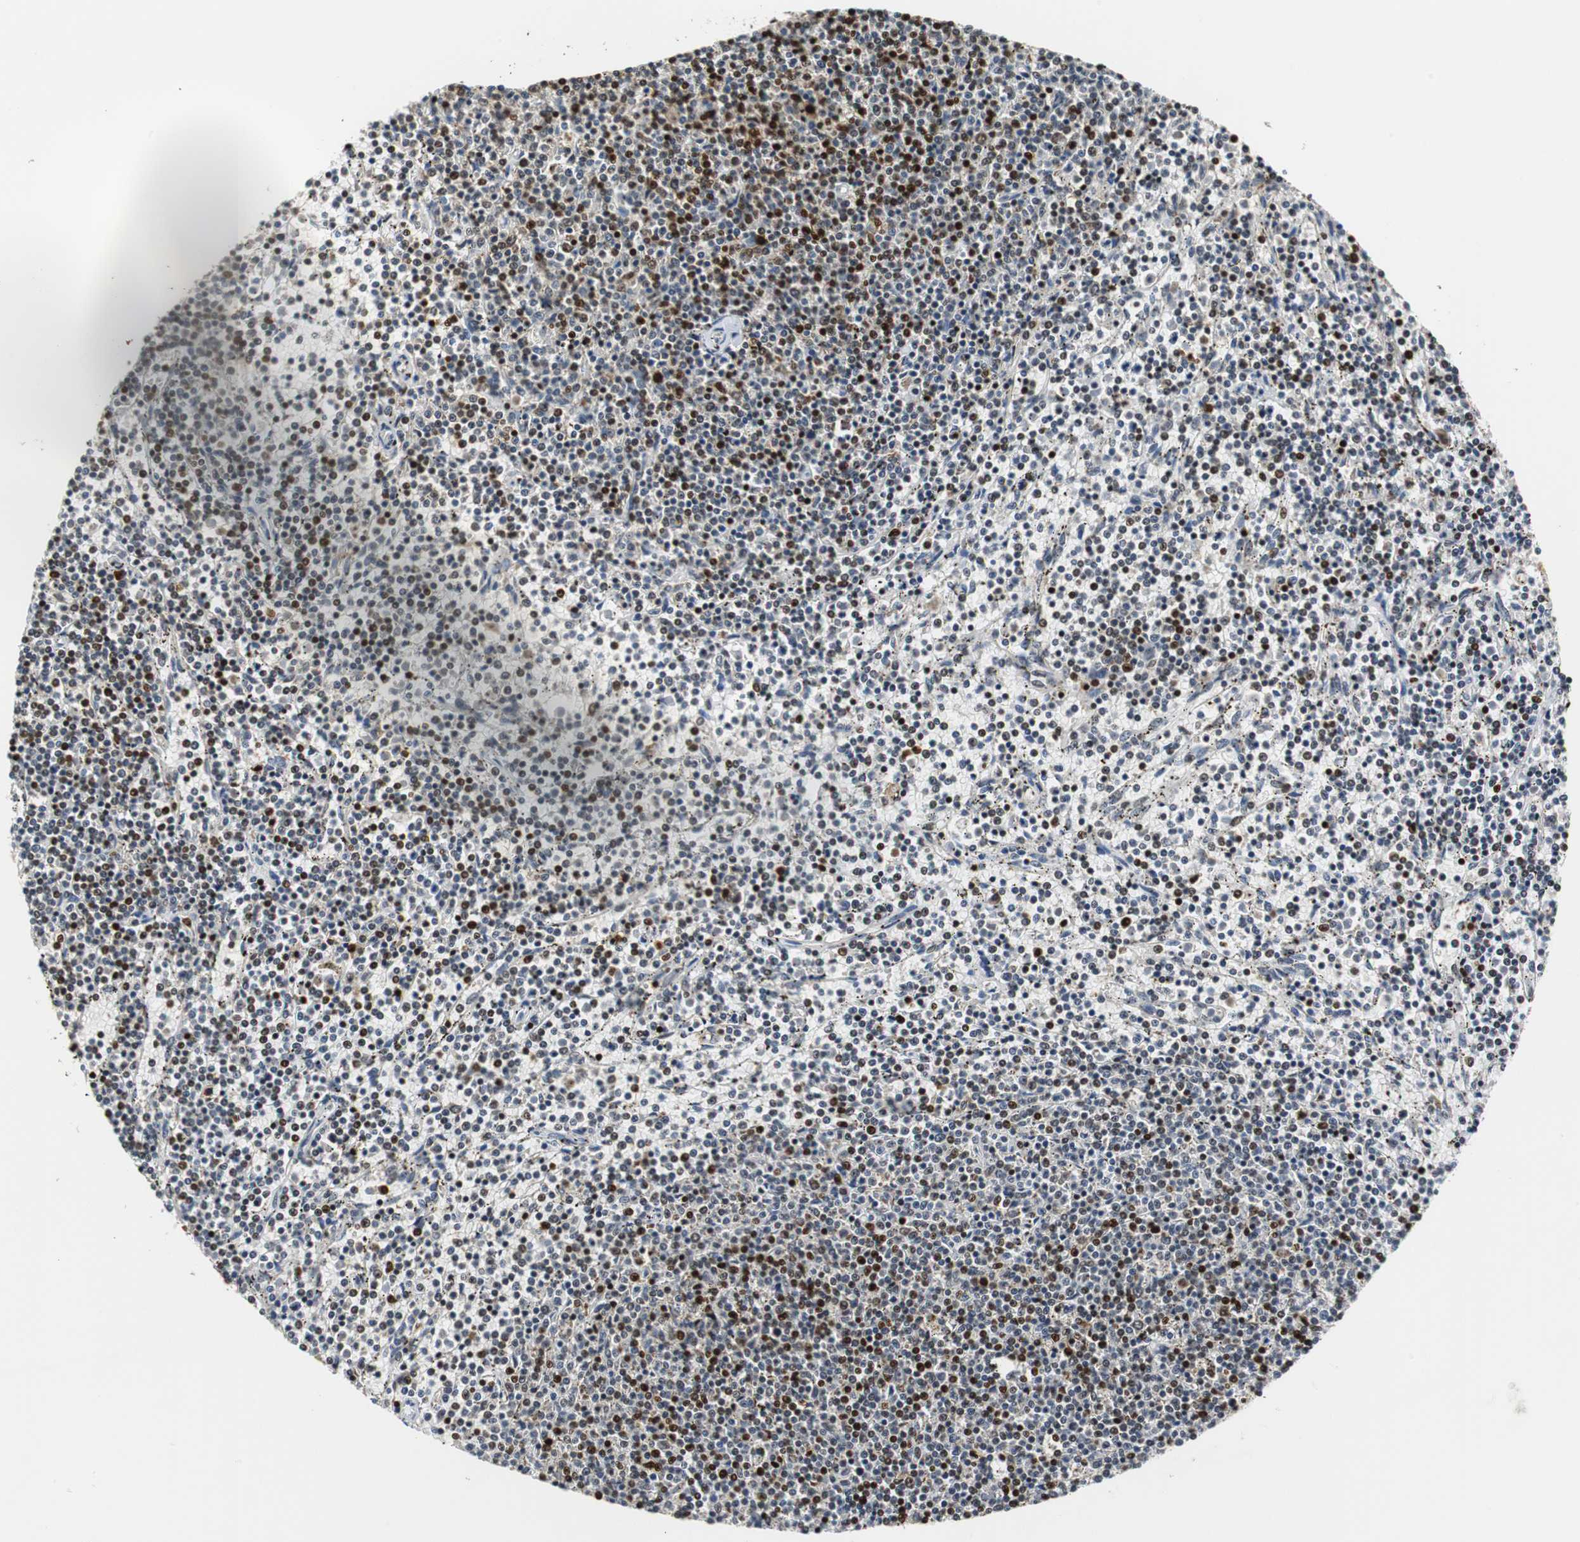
{"staining": {"intensity": "strong", "quantity": ">75%", "location": "nuclear"}, "tissue": "lymphoma", "cell_type": "Tumor cells", "image_type": "cancer", "snomed": [{"axis": "morphology", "description": "Malignant lymphoma, non-Hodgkin's type, Low grade"}, {"axis": "topography", "description": "Spleen"}], "caption": "This is a micrograph of immunohistochemistry staining of lymphoma, which shows strong positivity in the nuclear of tumor cells.", "gene": "HDAC1", "patient": {"sex": "female", "age": 50}}